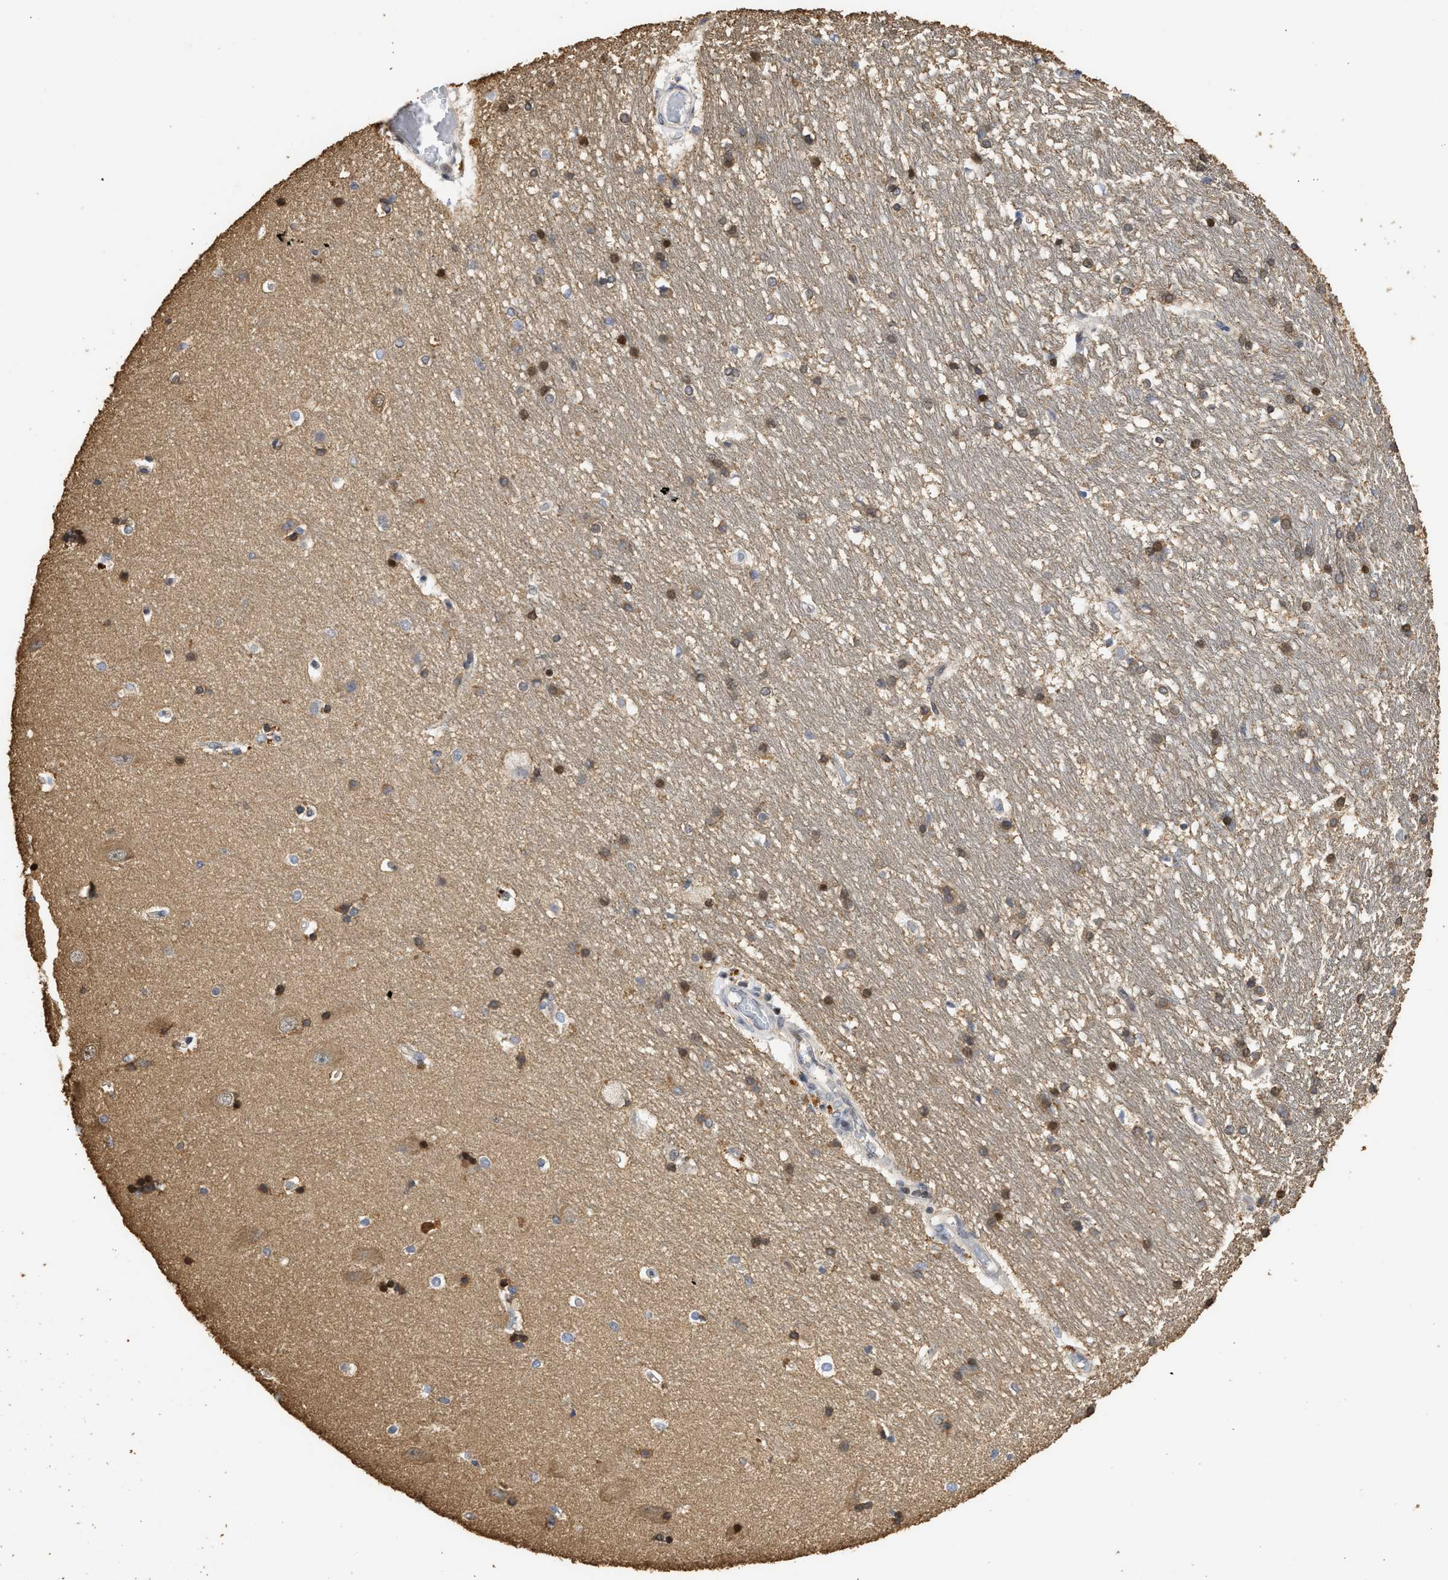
{"staining": {"intensity": "strong", "quantity": "25%-75%", "location": "nuclear"}, "tissue": "hippocampus", "cell_type": "Glial cells", "image_type": "normal", "snomed": [{"axis": "morphology", "description": "Normal tissue, NOS"}, {"axis": "topography", "description": "Hippocampus"}], "caption": "Normal hippocampus was stained to show a protein in brown. There is high levels of strong nuclear expression in about 25%-75% of glial cells.", "gene": "ENSG00000142539", "patient": {"sex": "male", "age": 45}}